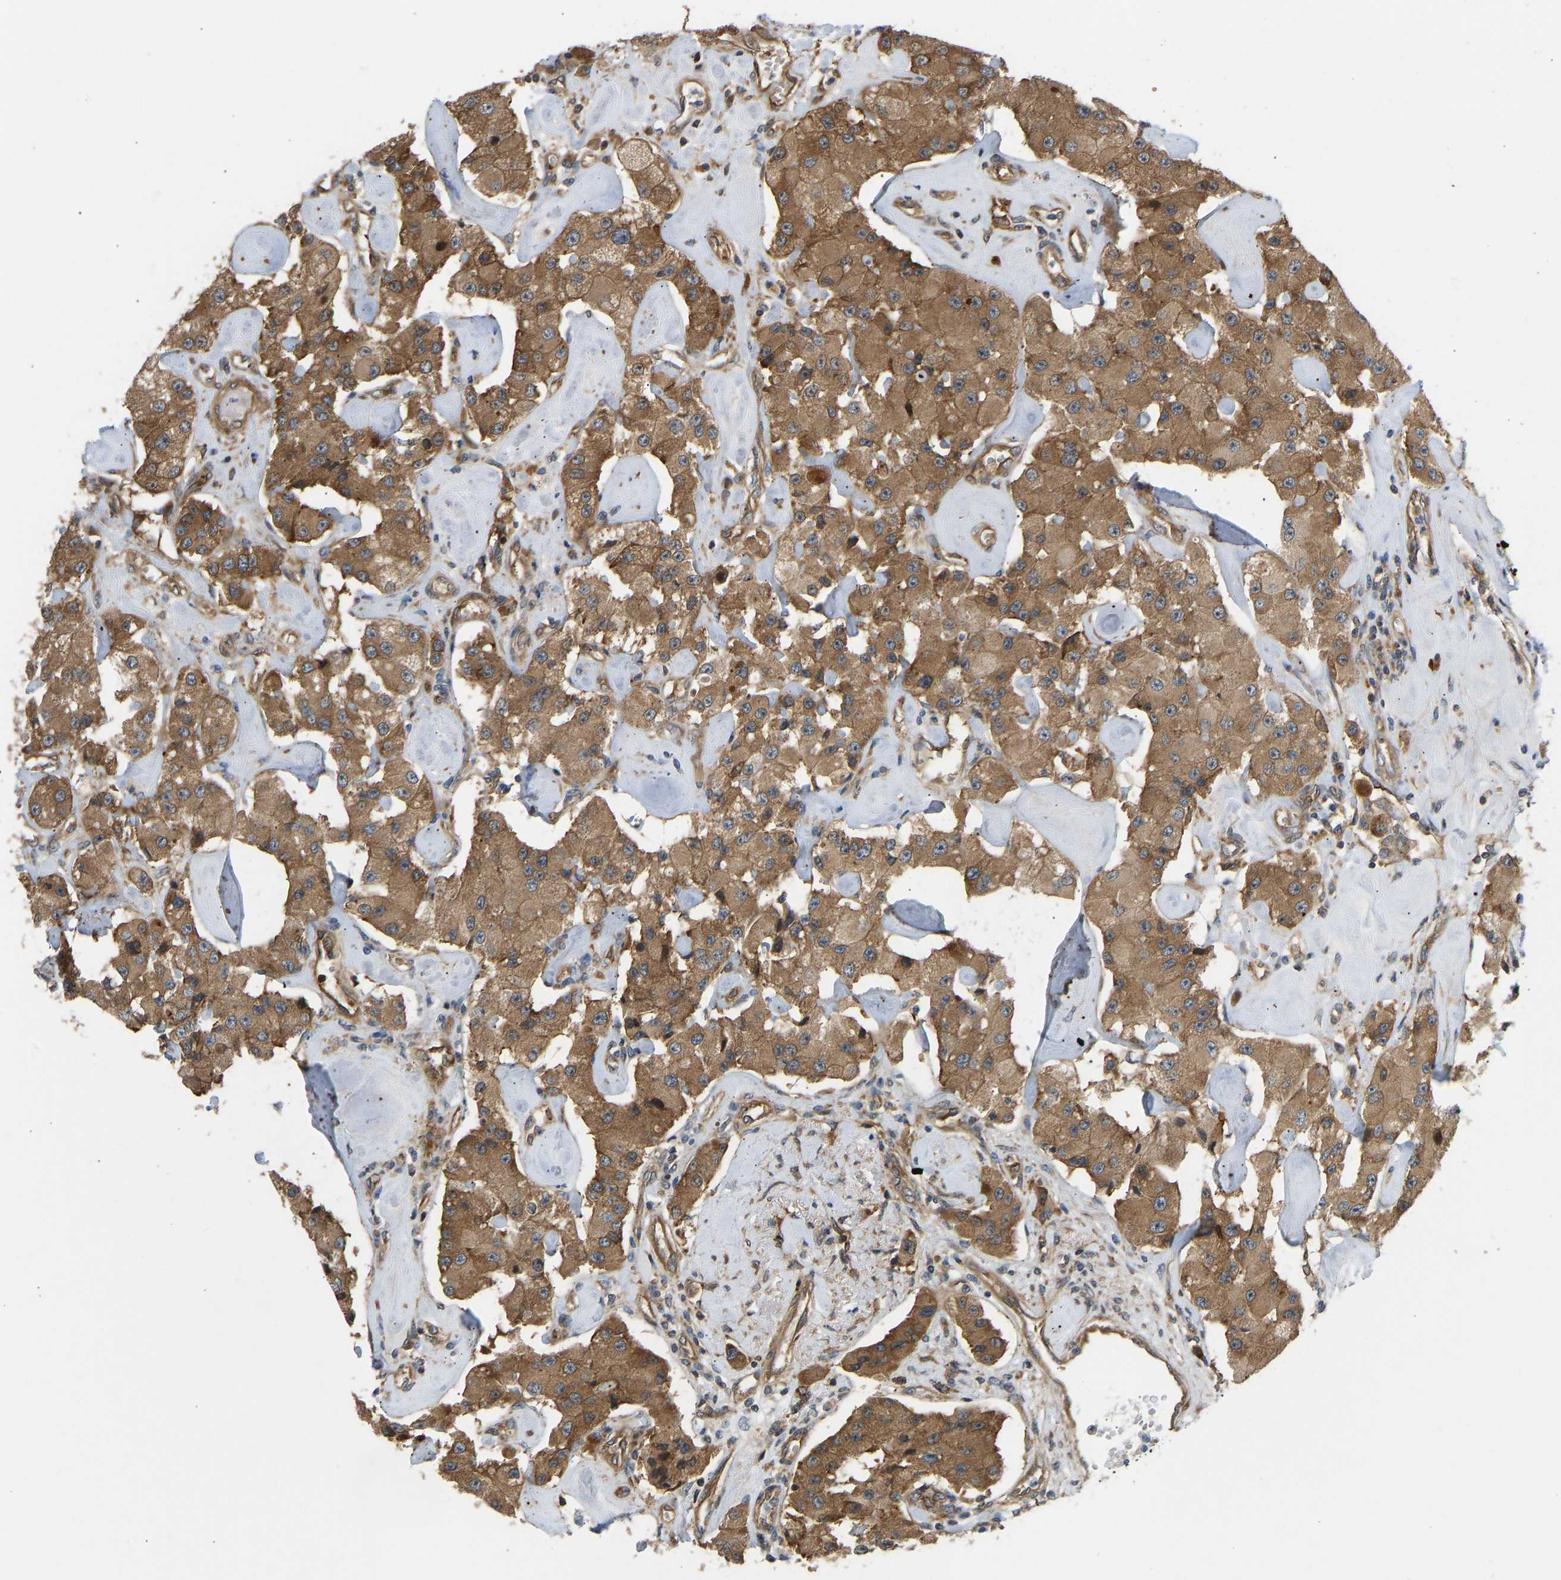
{"staining": {"intensity": "moderate", "quantity": ">75%", "location": "cytoplasmic/membranous"}, "tissue": "carcinoid", "cell_type": "Tumor cells", "image_type": "cancer", "snomed": [{"axis": "morphology", "description": "Carcinoid, malignant, NOS"}, {"axis": "topography", "description": "Pancreas"}], "caption": "Carcinoid stained with a protein marker displays moderate staining in tumor cells.", "gene": "RASGRF2", "patient": {"sex": "male", "age": 41}}